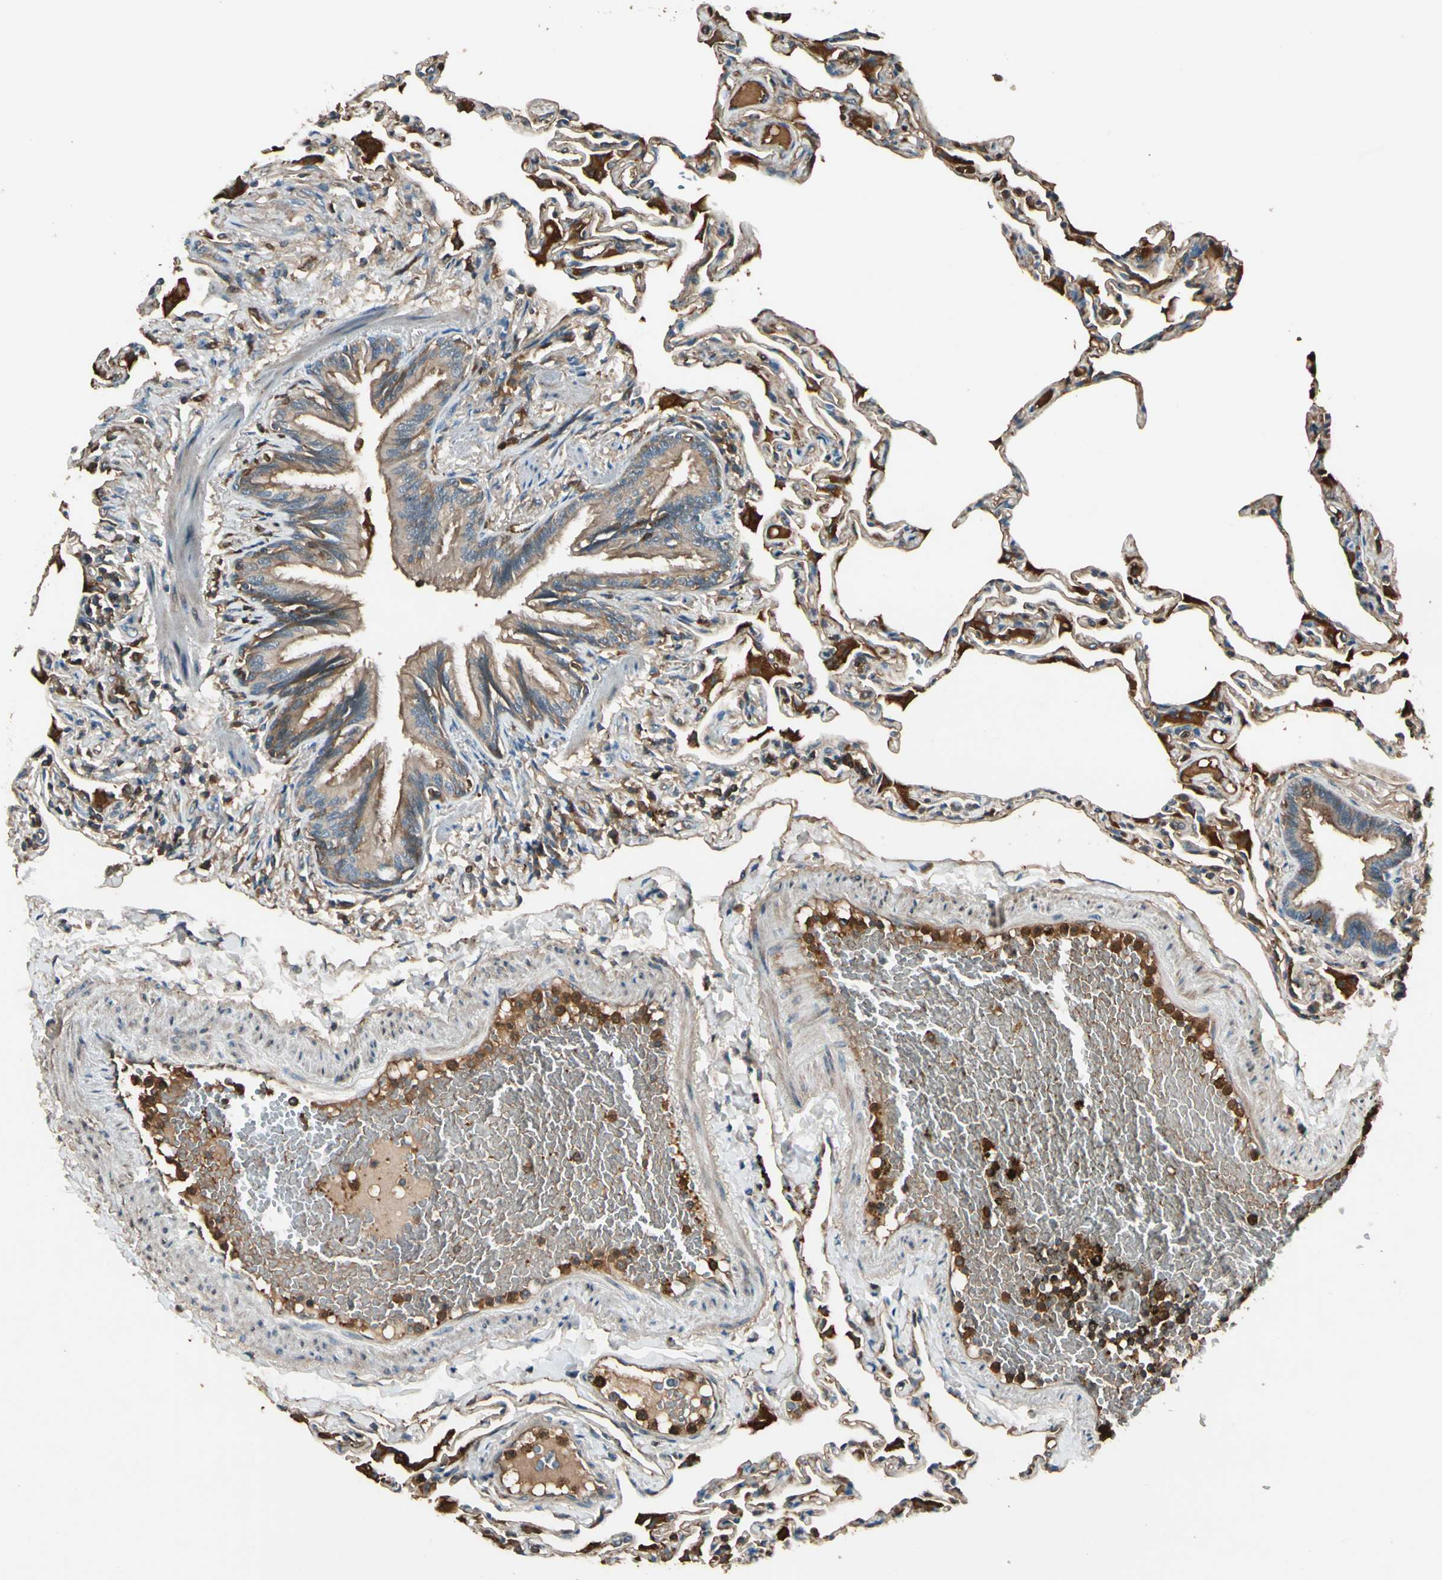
{"staining": {"intensity": "strong", "quantity": "25%-75%", "location": "cytoplasmic/membranous"}, "tissue": "lung", "cell_type": "Alveolar cells", "image_type": "normal", "snomed": [{"axis": "morphology", "description": "Normal tissue, NOS"}, {"axis": "topography", "description": "Lung"}], "caption": "IHC (DAB) staining of benign lung reveals strong cytoplasmic/membranous protein positivity in approximately 25%-75% of alveolar cells.", "gene": "STX11", "patient": {"sex": "female", "age": 49}}